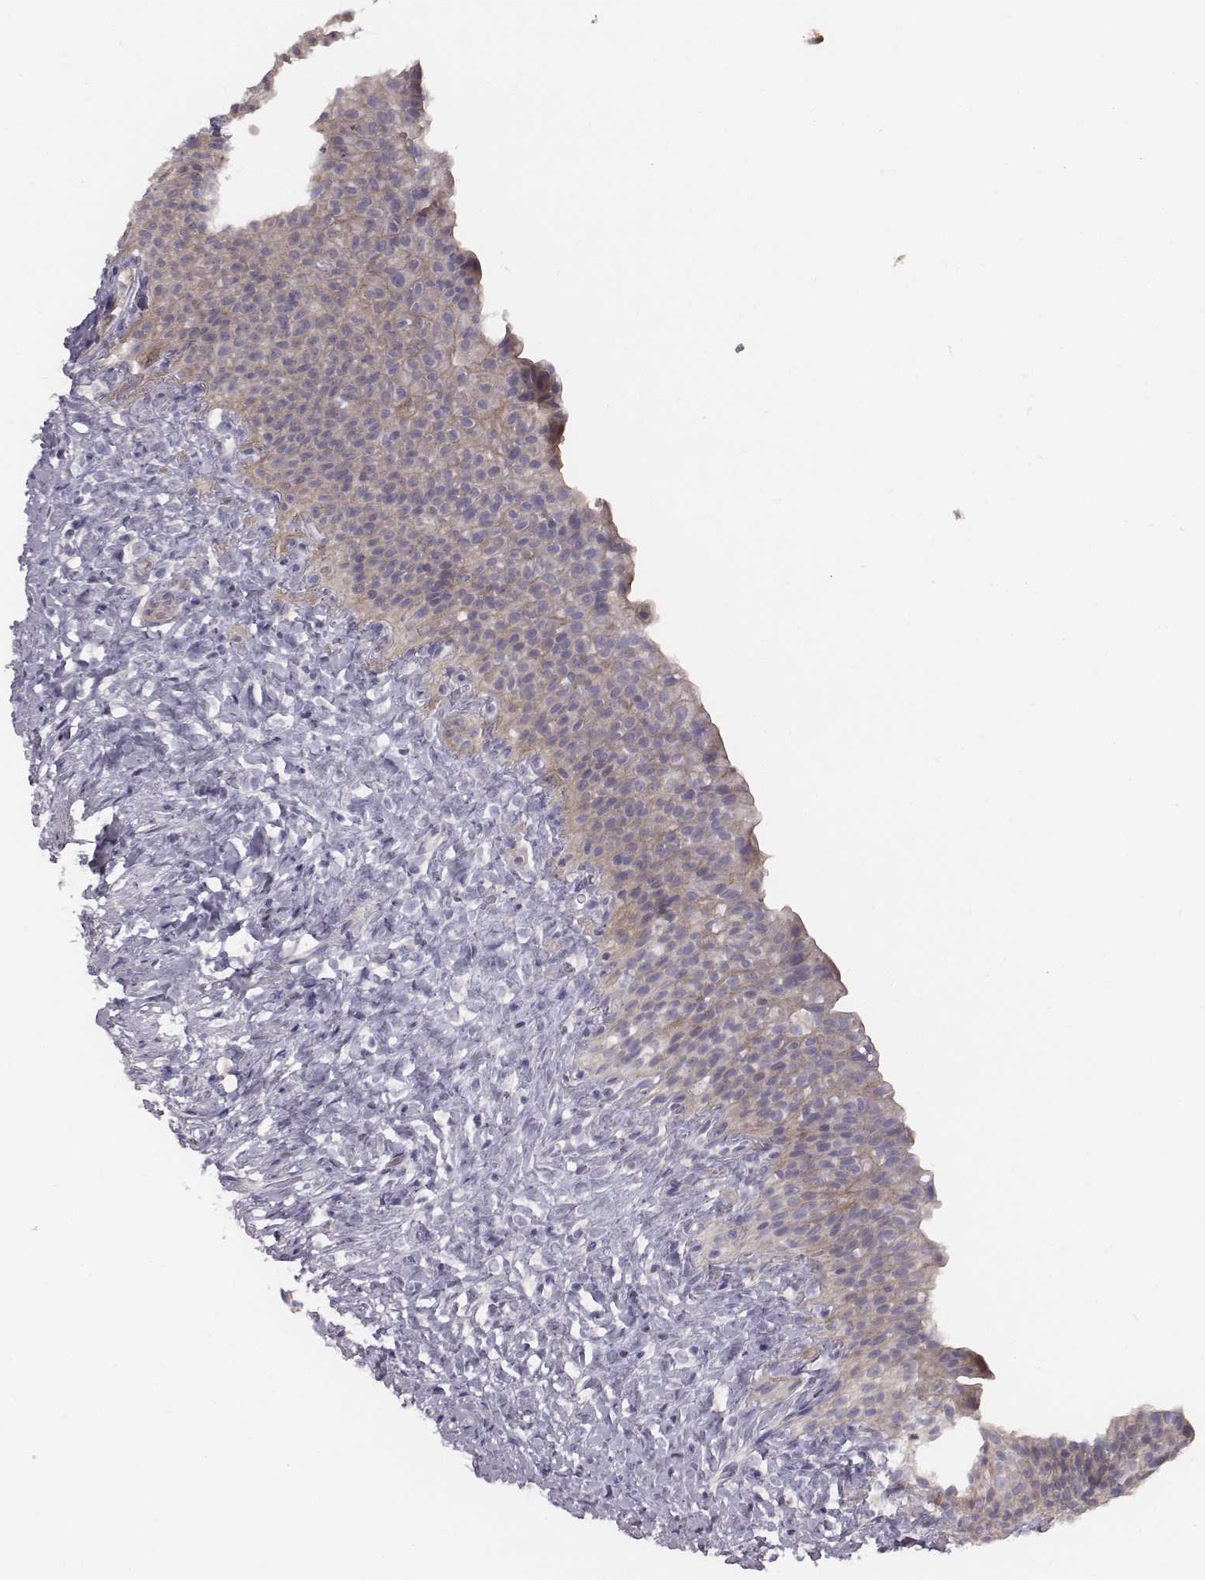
{"staining": {"intensity": "negative", "quantity": "none", "location": "none"}, "tissue": "urinary bladder", "cell_type": "Urothelial cells", "image_type": "normal", "snomed": [{"axis": "morphology", "description": "Normal tissue, NOS"}, {"axis": "topography", "description": "Urinary bladder"}], "caption": "Urinary bladder was stained to show a protein in brown. There is no significant positivity in urothelial cells. (Stains: DAB (3,3'-diaminobenzidine) IHC with hematoxylin counter stain, Microscopy: brightfield microscopy at high magnification).", "gene": "PRKCZ", "patient": {"sex": "male", "age": 76}}